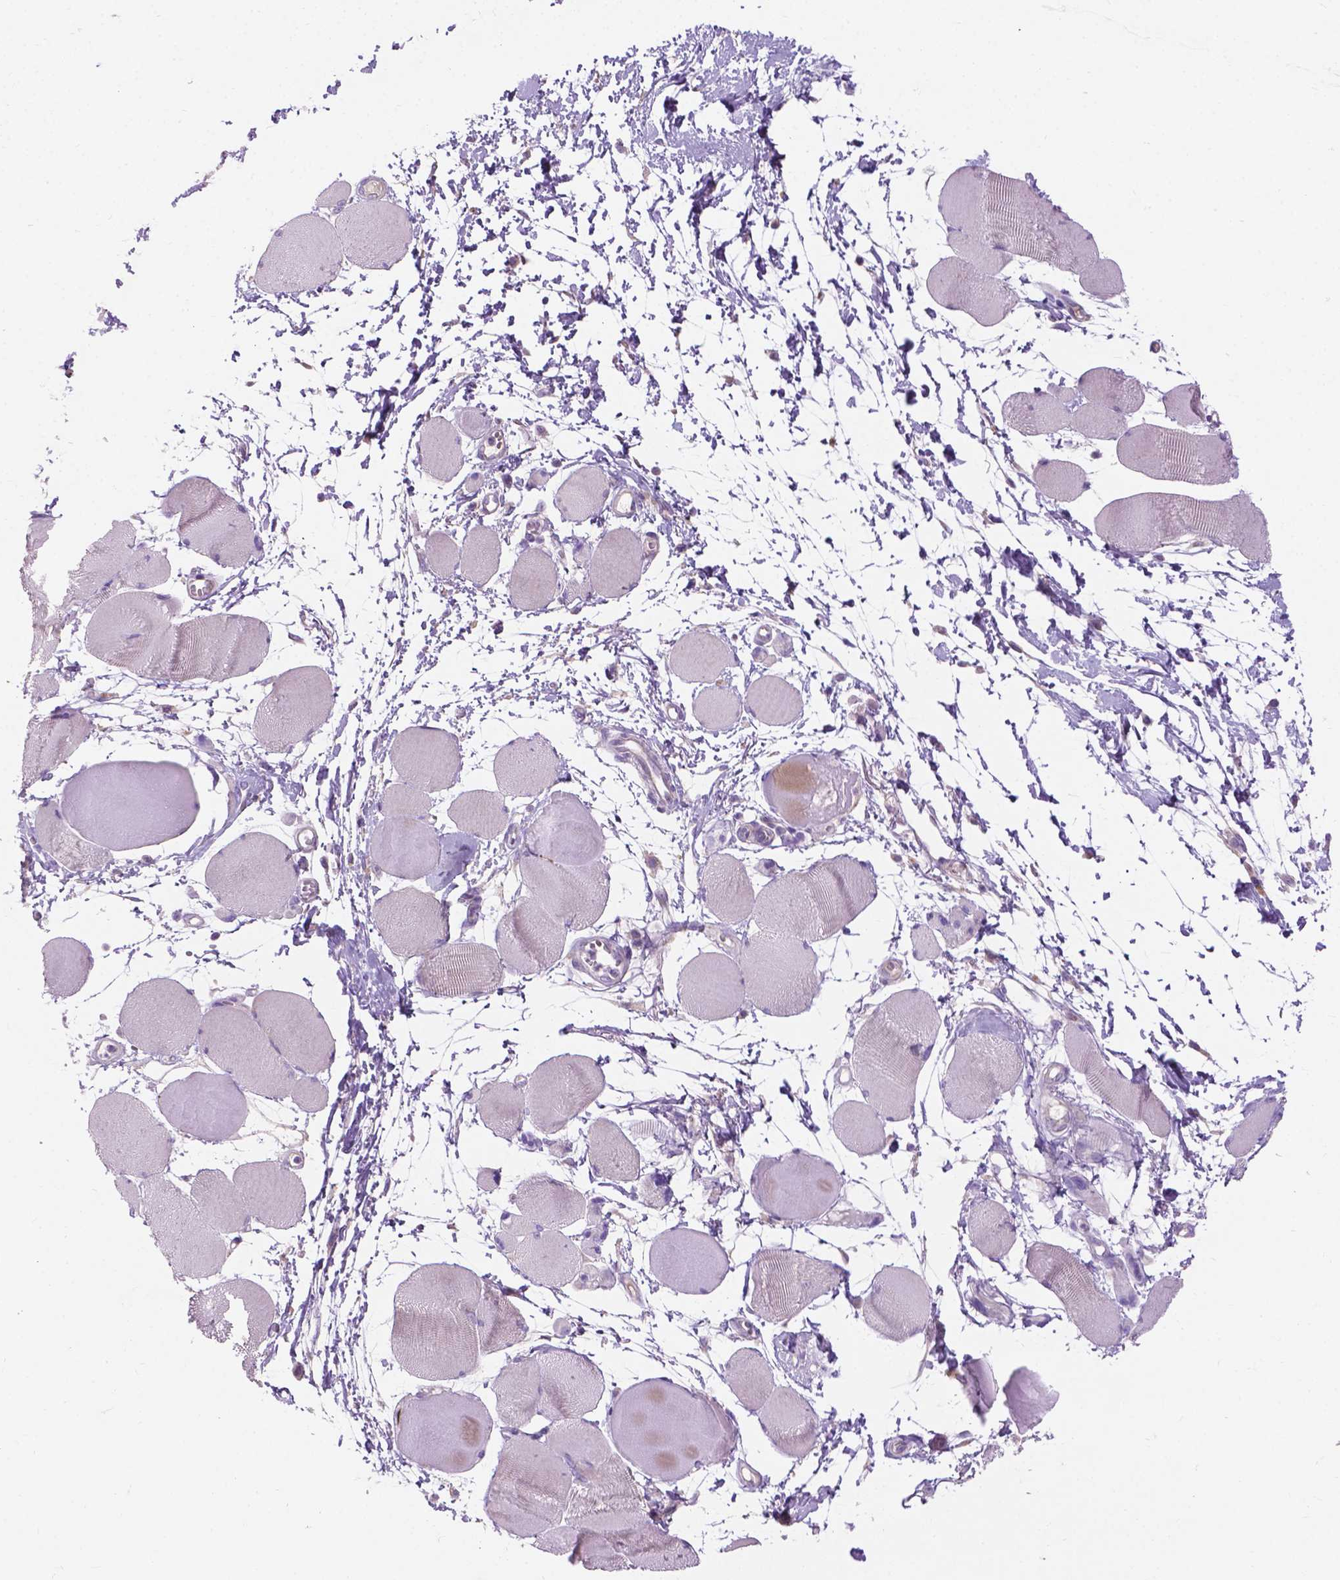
{"staining": {"intensity": "negative", "quantity": "none", "location": "none"}, "tissue": "skeletal muscle", "cell_type": "Myocytes", "image_type": "normal", "snomed": [{"axis": "morphology", "description": "Normal tissue, NOS"}, {"axis": "topography", "description": "Skeletal muscle"}], "caption": "Immunohistochemistry photomicrograph of normal skeletal muscle: skeletal muscle stained with DAB demonstrates no significant protein expression in myocytes.", "gene": "NOXO1", "patient": {"sex": "female", "age": 75}}